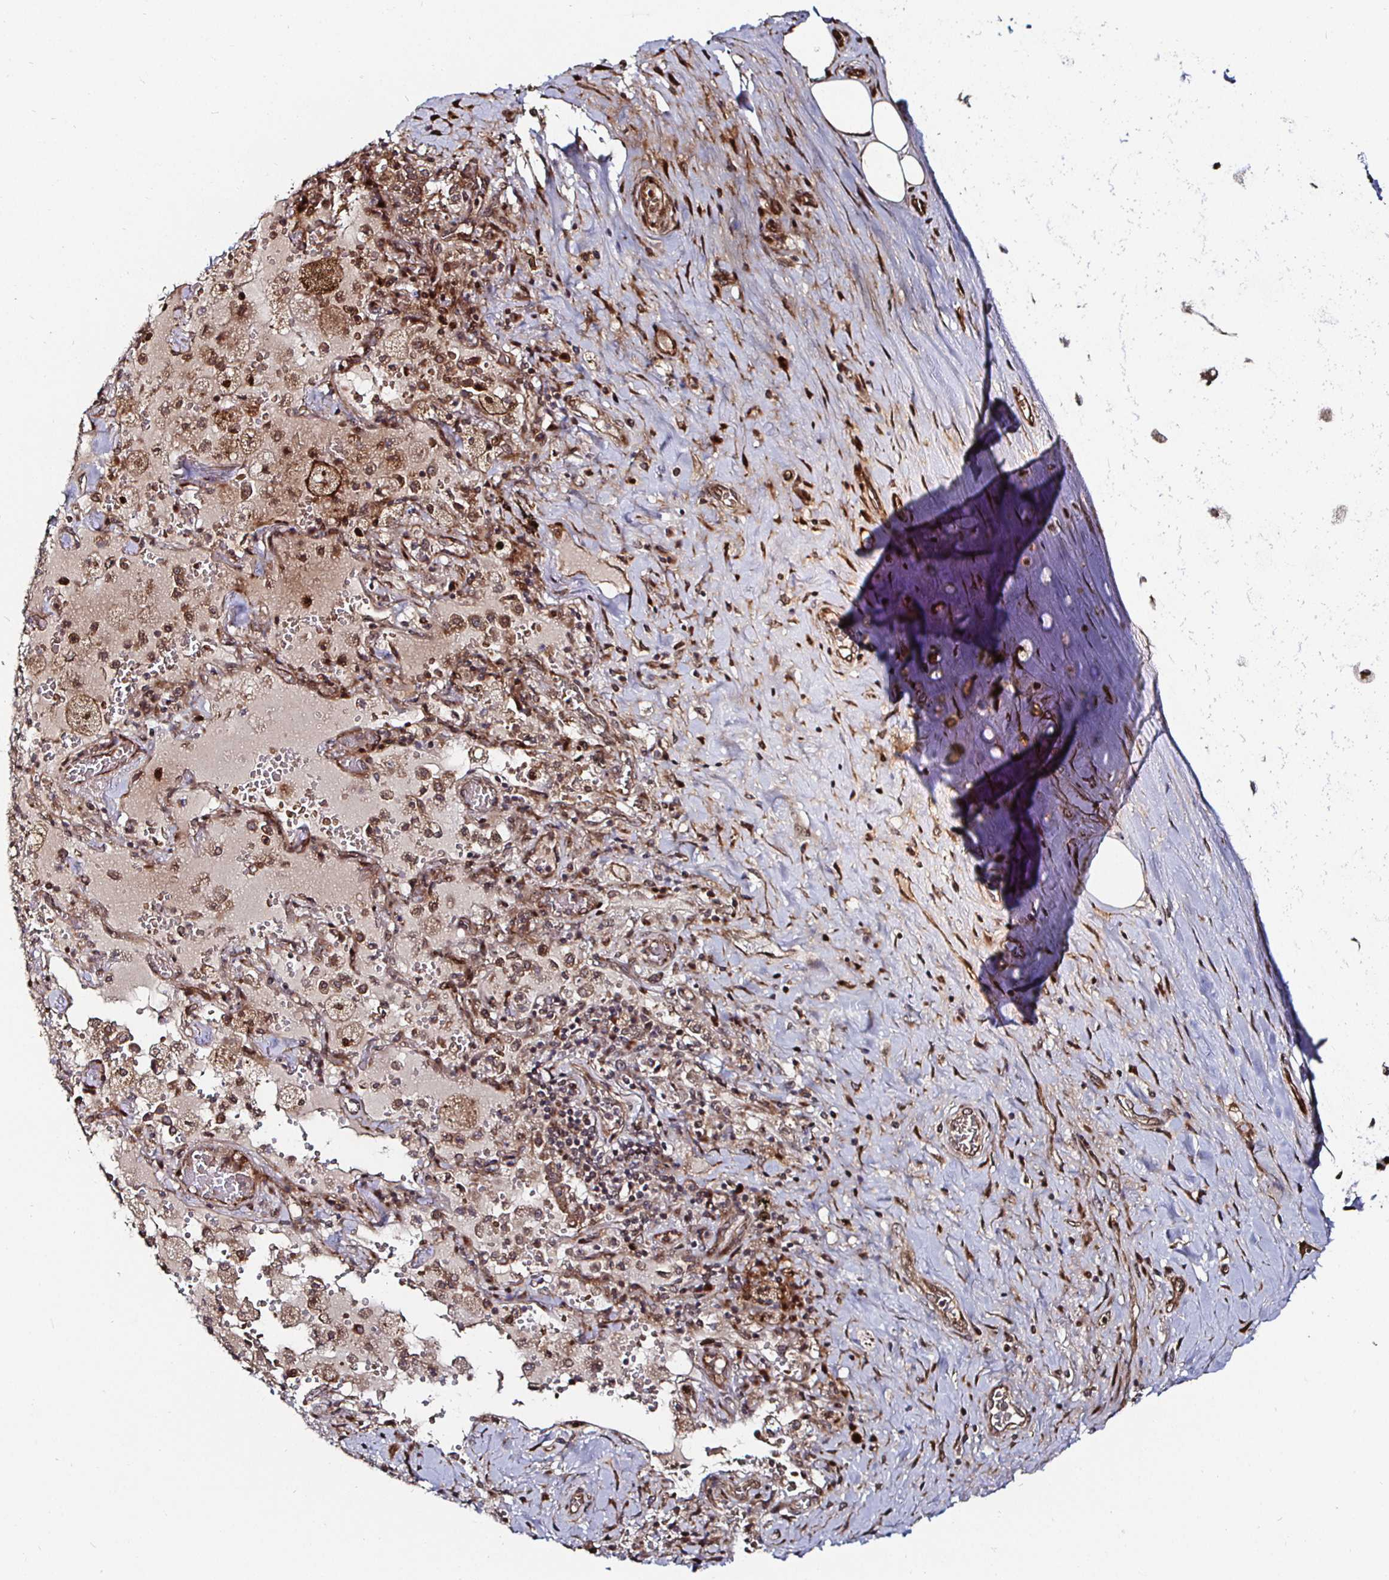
{"staining": {"intensity": "strong", "quantity": "25%-75%", "location": "cytoplasmic/membranous"}, "tissue": "adipose tissue", "cell_type": "Adipocytes", "image_type": "normal", "snomed": [{"axis": "morphology", "description": "Normal tissue, NOS"}, {"axis": "topography", "description": "Cartilage tissue"}, {"axis": "topography", "description": "Bronchus"}], "caption": "Immunohistochemistry (IHC) of unremarkable human adipose tissue displays high levels of strong cytoplasmic/membranous positivity in approximately 25%-75% of adipocytes.", "gene": "TBKBP1", "patient": {"sex": "male", "age": 64}}